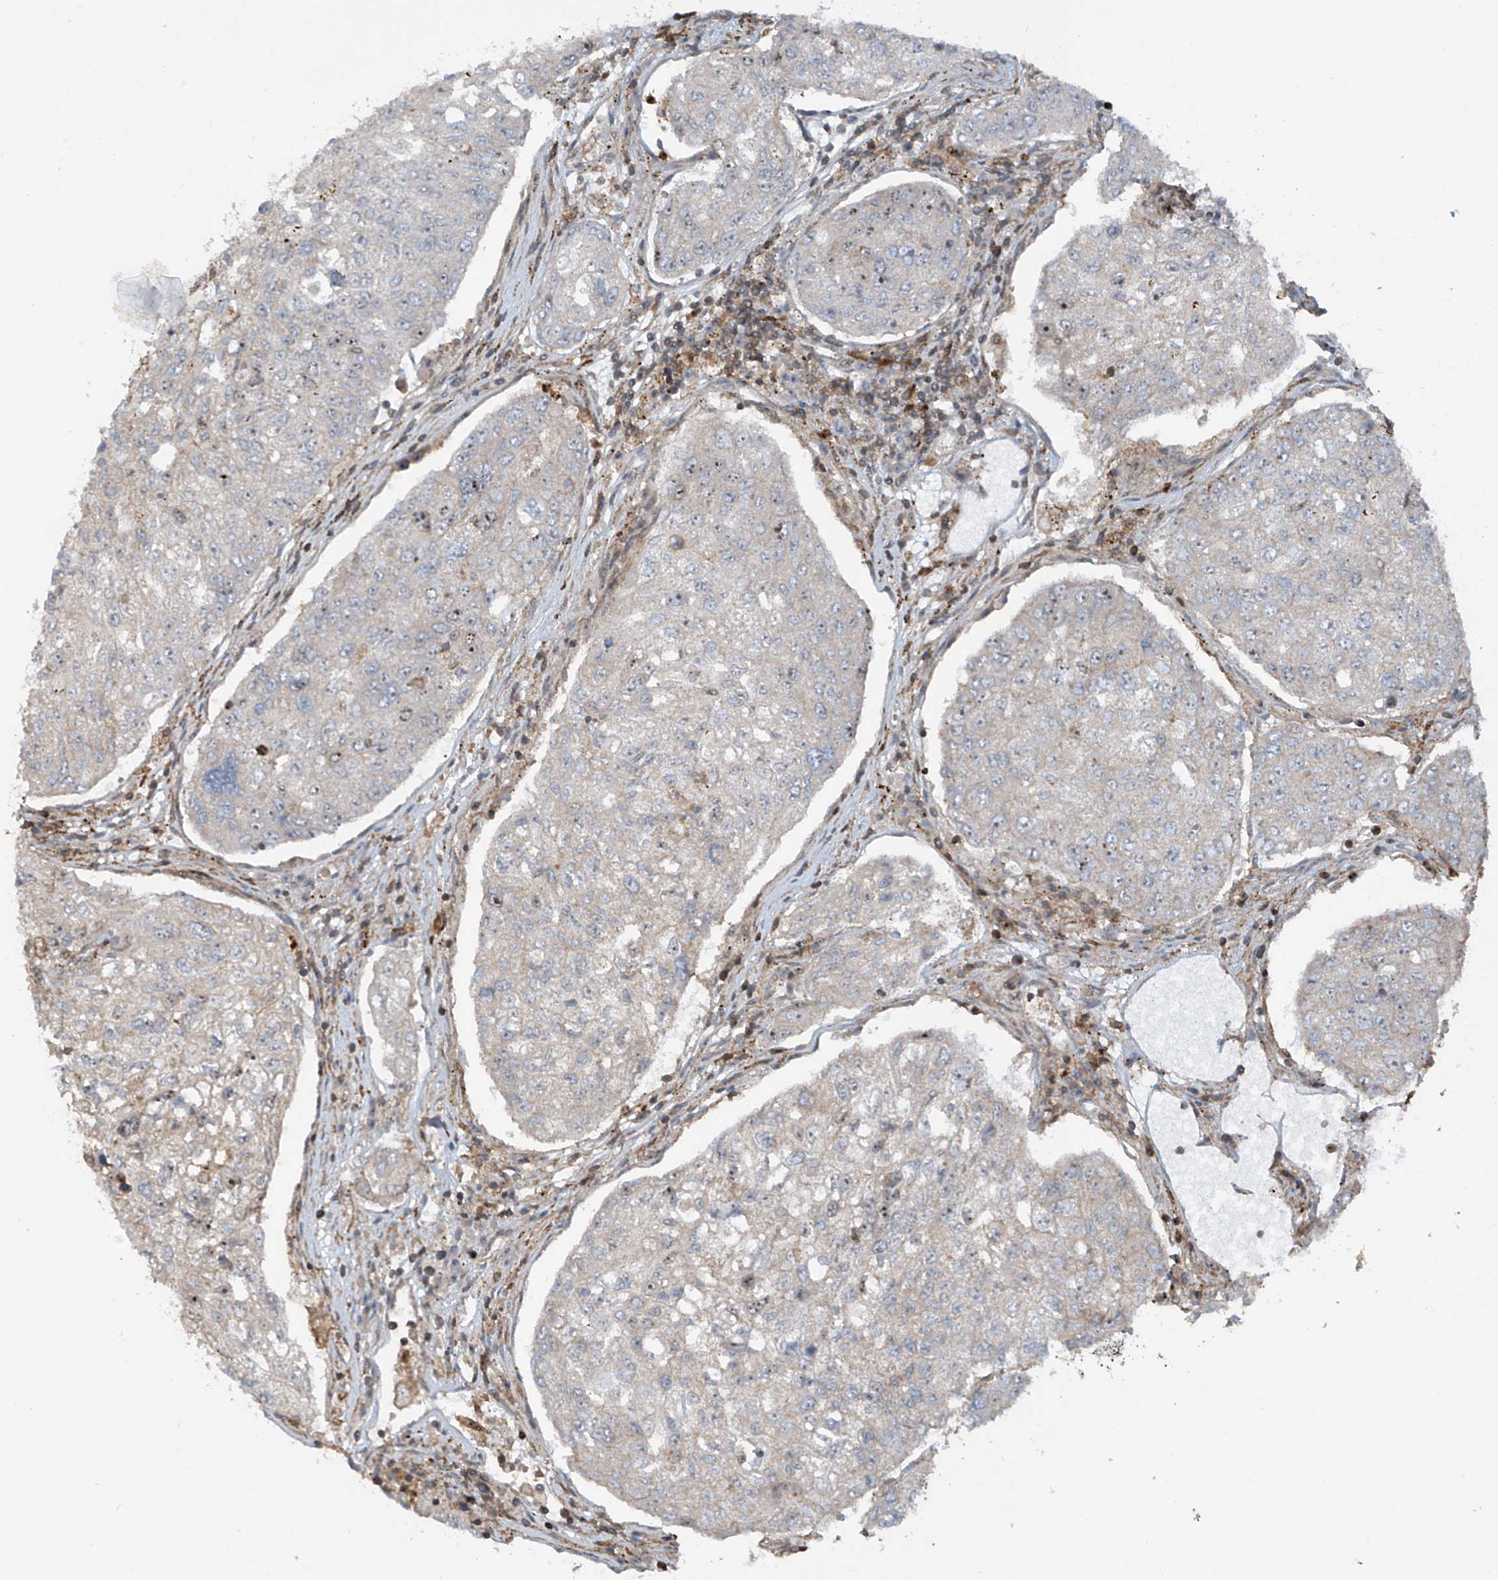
{"staining": {"intensity": "moderate", "quantity": "25%-75%", "location": "nuclear"}, "tissue": "urothelial cancer", "cell_type": "Tumor cells", "image_type": "cancer", "snomed": [{"axis": "morphology", "description": "Urothelial carcinoma, High grade"}, {"axis": "topography", "description": "Lymph node"}, {"axis": "topography", "description": "Urinary bladder"}], "caption": "High-grade urothelial carcinoma stained with a brown dye exhibits moderate nuclear positive staining in approximately 25%-75% of tumor cells.", "gene": "REPIN1", "patient": {"sex": "male", "age": 51}}